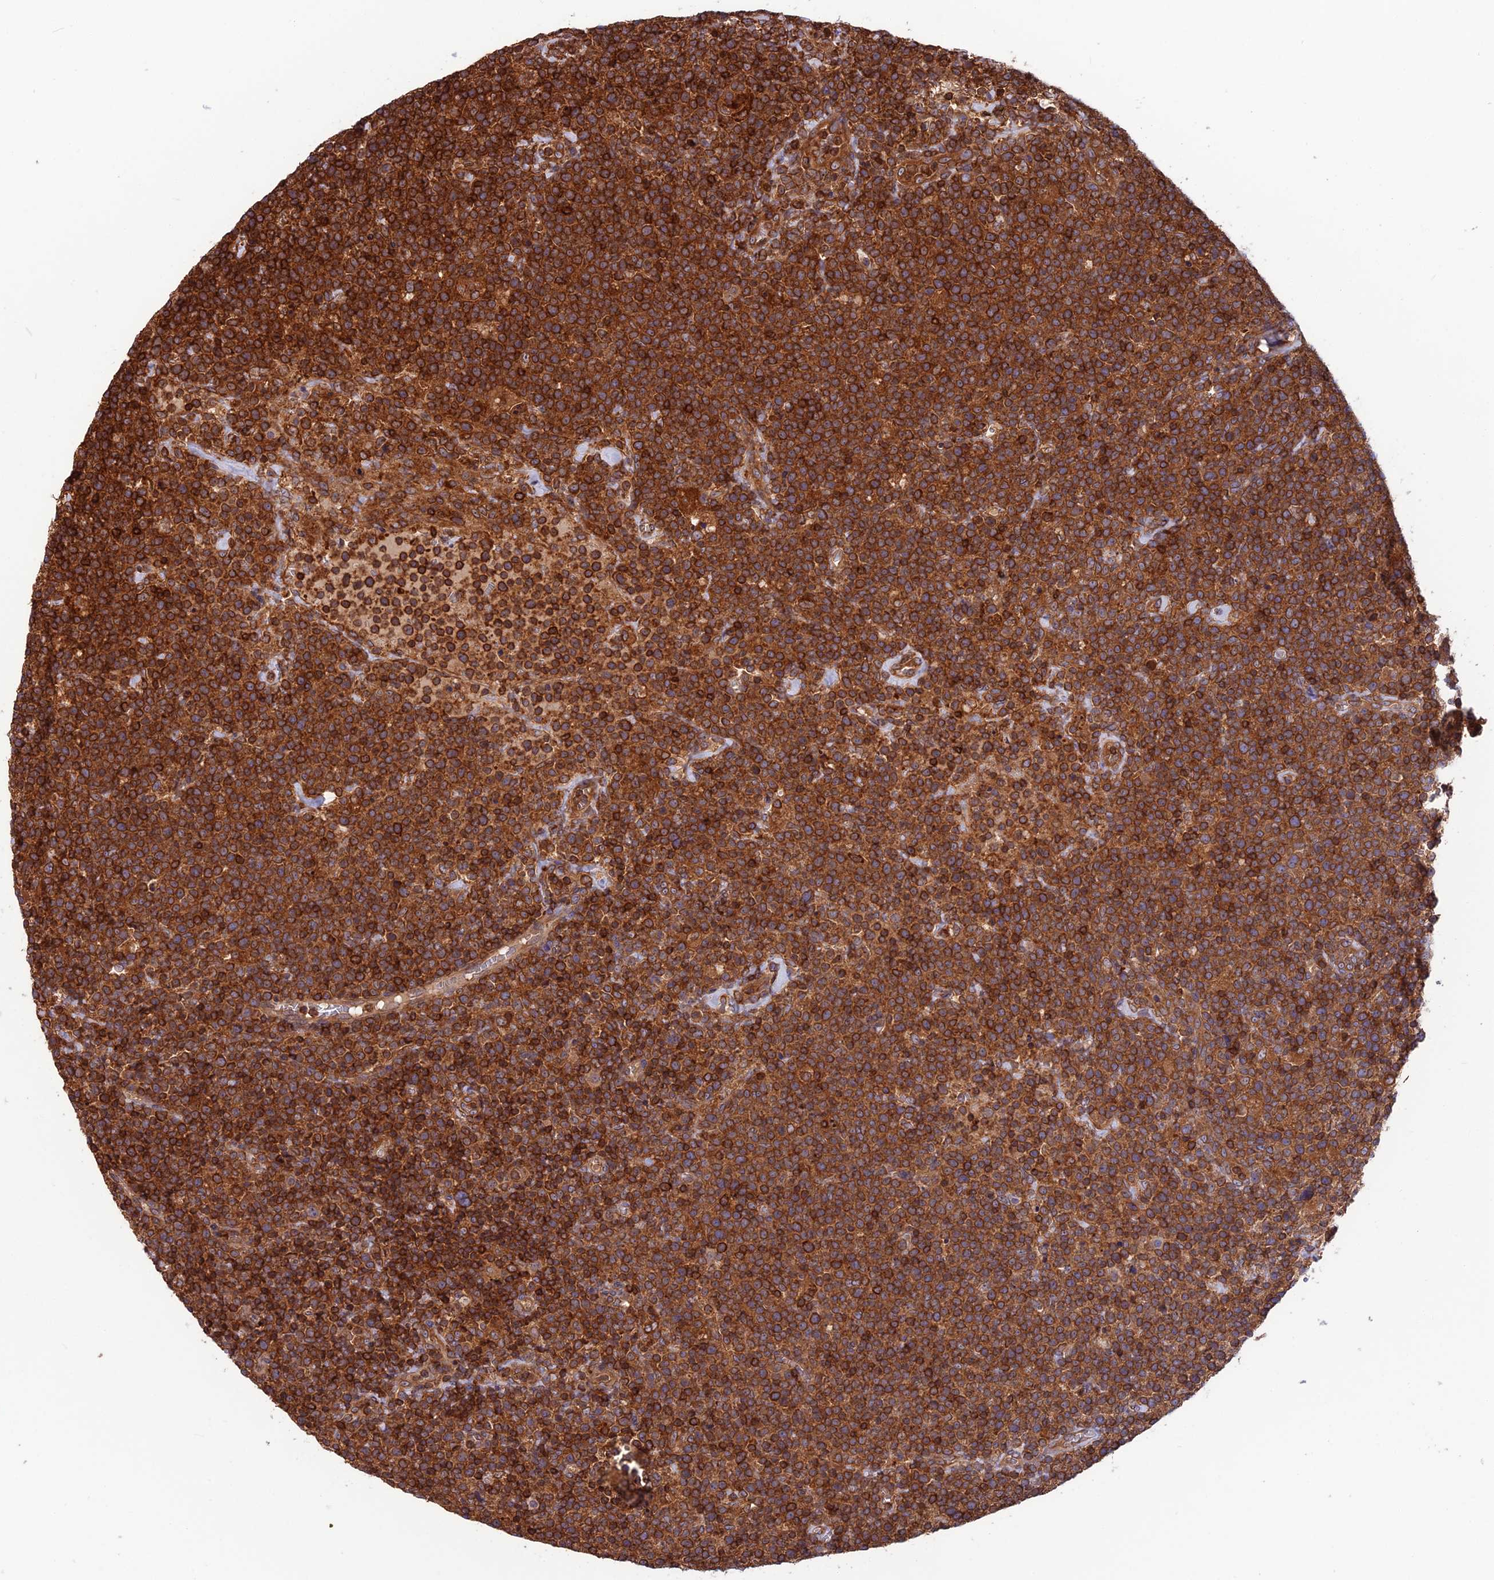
{"staining": {"intensity": "strong", "quantity": ">75%", "location": "cytoplasmic/membranous"}, "tissue": "lymphoma", "cell_type": "Tumor cells", "image_type": "cancer", "snomed": [{"axis": "morphology", "description": "Malignant lymphoma, non-Hodgkin's type, High grade"}, {"axis": "topography", "description": "Lymph node"}], "caption": "Lymphoma tissue shows strong cytoplasmic/membranous positivity in approximately >75% of tumor cells (Stains: DAB (3,3'-diaminobenzidine) in brown, nuclei in blue, Microscopy: brightfield microscopy at high magnification).", "gene": "WDR1", "patient": {"sex": "male", "age": 61}}